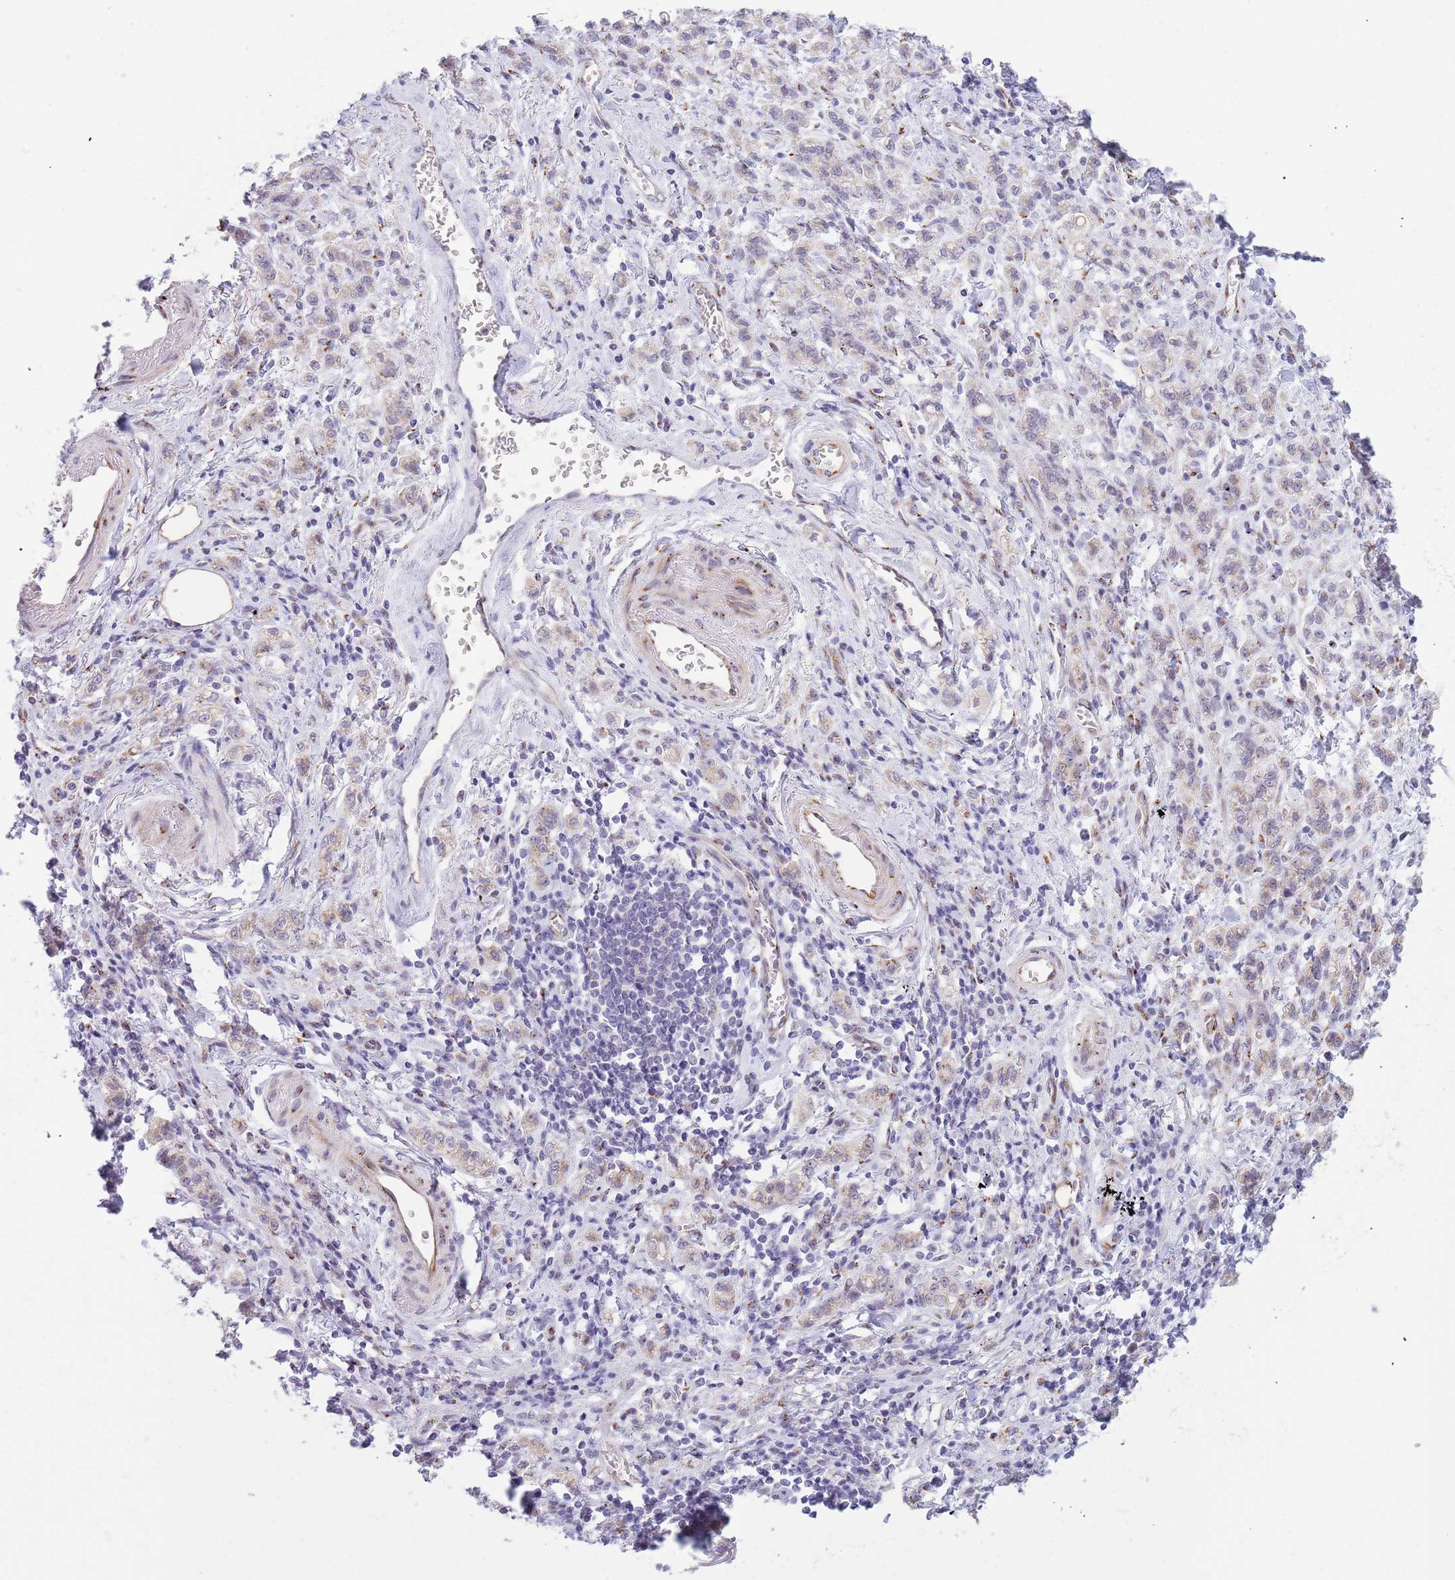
{"staining": {"intensity": "negative", "quantity": "none", "location": "none"}, "tissue": "stomach cancer", "cell_type": "Tumor cells", "image_type": "cancer", "snomed": [{"axis": "morphology", "description": "Adenocarcinoma, NOS"}, {"axis": "topography", "description": "Stomach"}], "caption": "Tumor cells are negative for brown protein staining in stomach cancer. Brightfield microscopy of IHC stained with DAB (brown) and hematoxylin (blue), captured at high magnification.", "gene": "C20orf96", "patient": {"sex": "male", "age": 77}}